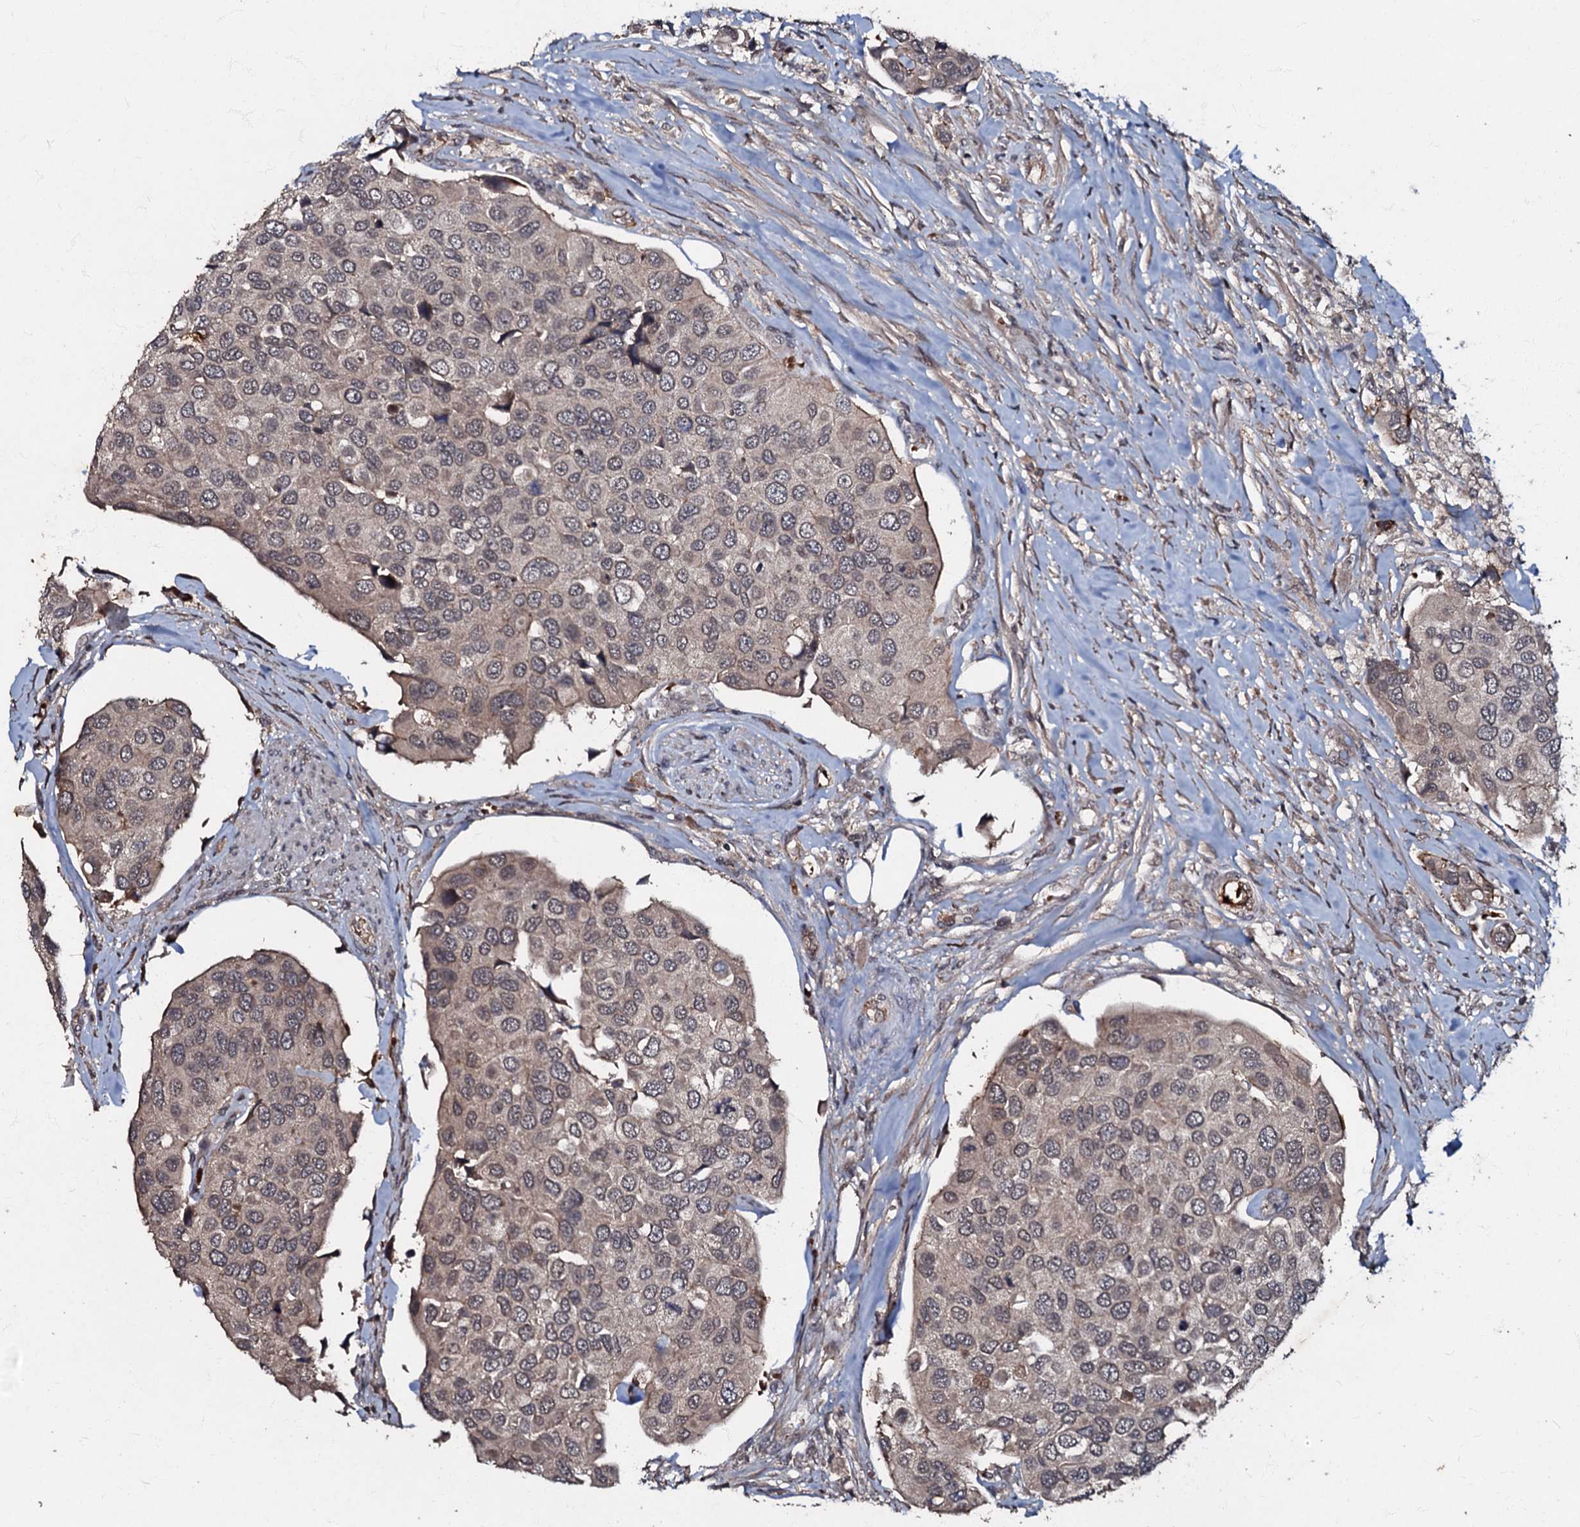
{"staining": {"intensity": "weak", "quantity": "25%-75%", "location": "cytoplasmic/membranous"}, "tissue": "urothelial cancer", "cell_type": "Tumor cells", "image_type": "cancer", "snomed": [{"axis": "morphology", "description": "Urothelial carcinoma, High grade"}, {"axis": "topography", "description": "Urinary bladder"}], "caption": "This is an image of IHC staining of urothelial carcinoma (high-grade), which shows weak positivity in the cytoplasmic/membranous of tumor cells.", "gene": "MANSC4", "patient": {"sex": "male", "age": 74}}